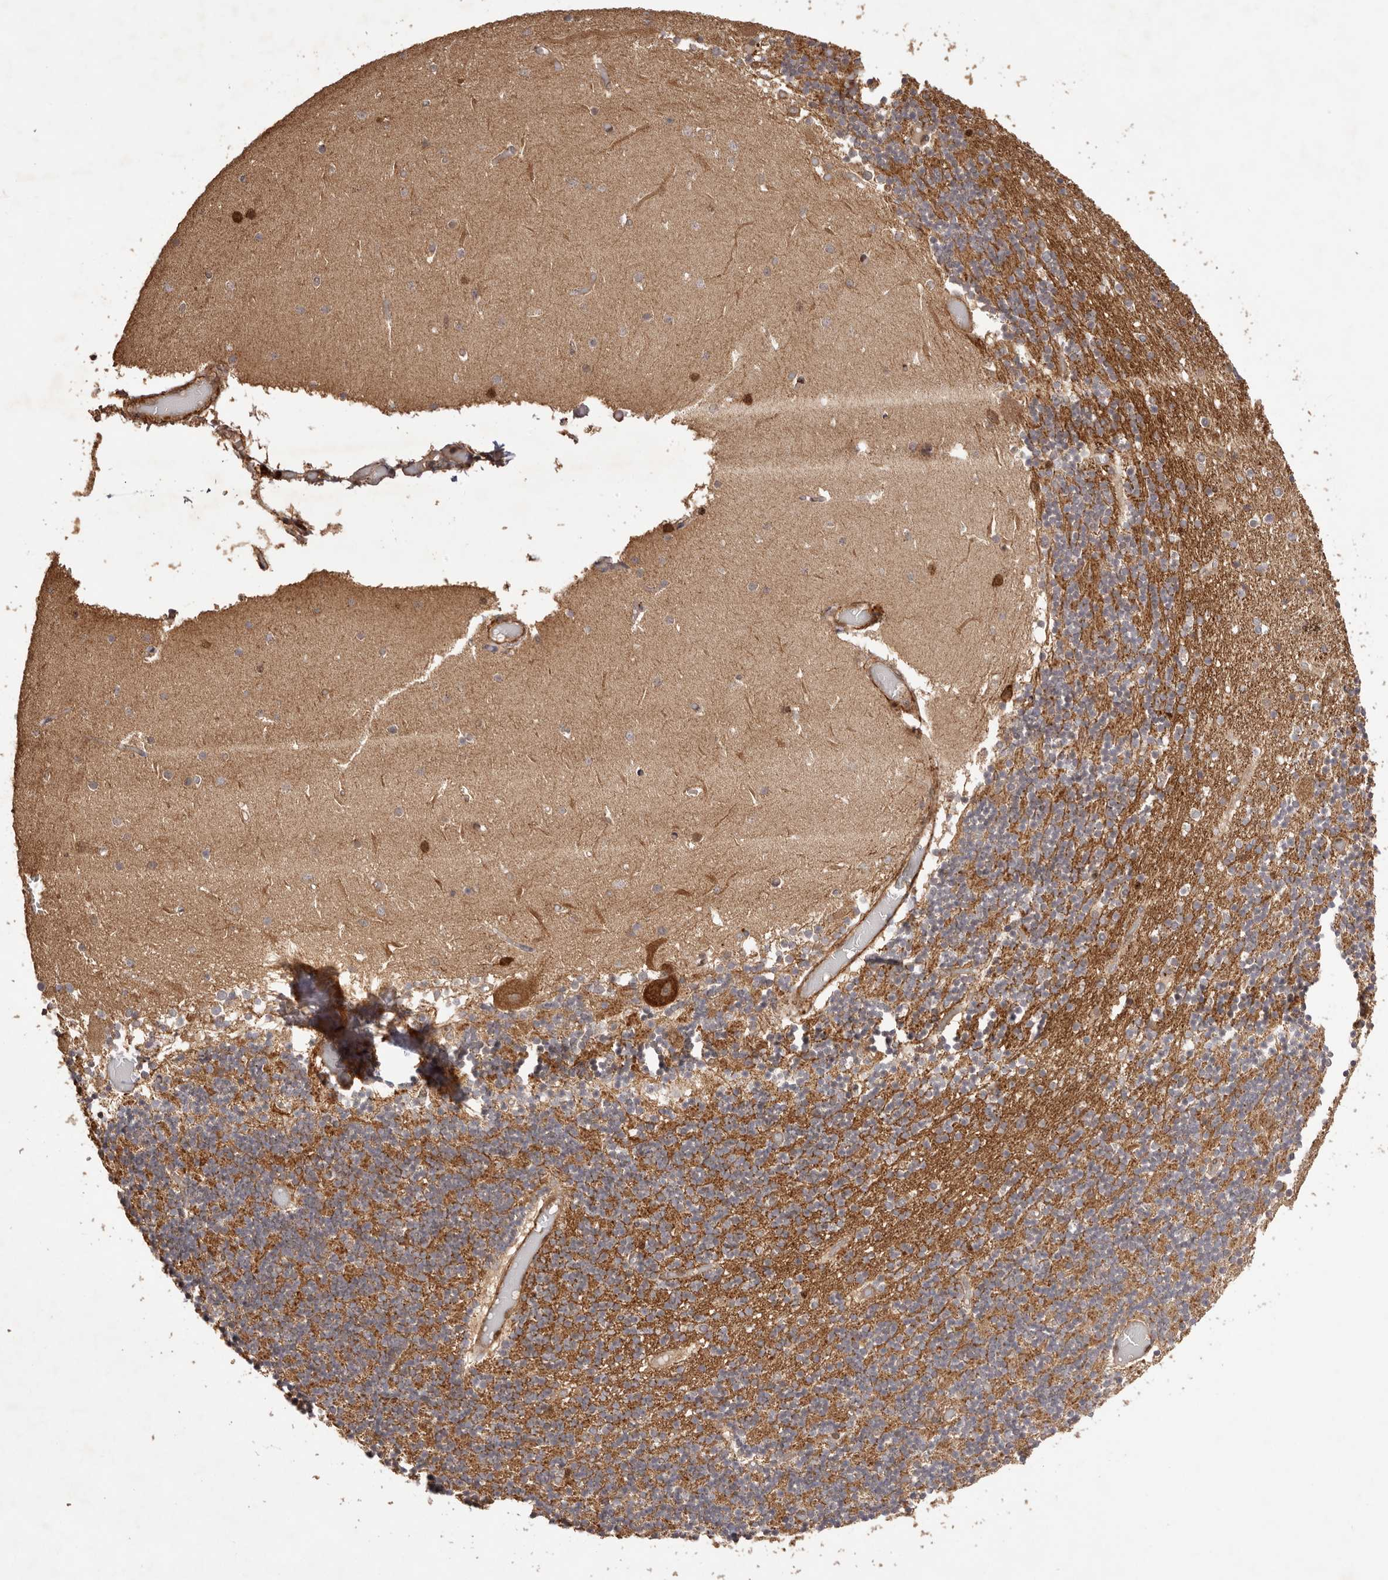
{"staining": {"intensity": "strong", "quantity": ">75%", "location": "cytoplasmic/membranous"}, "tissue": "cerebellum", "cell_type": "Cells in granular layer", "image_type": "normal", "snomed": [{"axis": "morphology", "description": "Normal tissue, NOS"}, {"axis": "topography", "description": "Cerebellum"}], "caption": "Protein staining of normal cerebellum displays strong cytoplasmic/membranous positivity in approximately >75% of cells in granular layer.", "gene": "UBR2", "patient": {"sex": "female", "age": 28}}